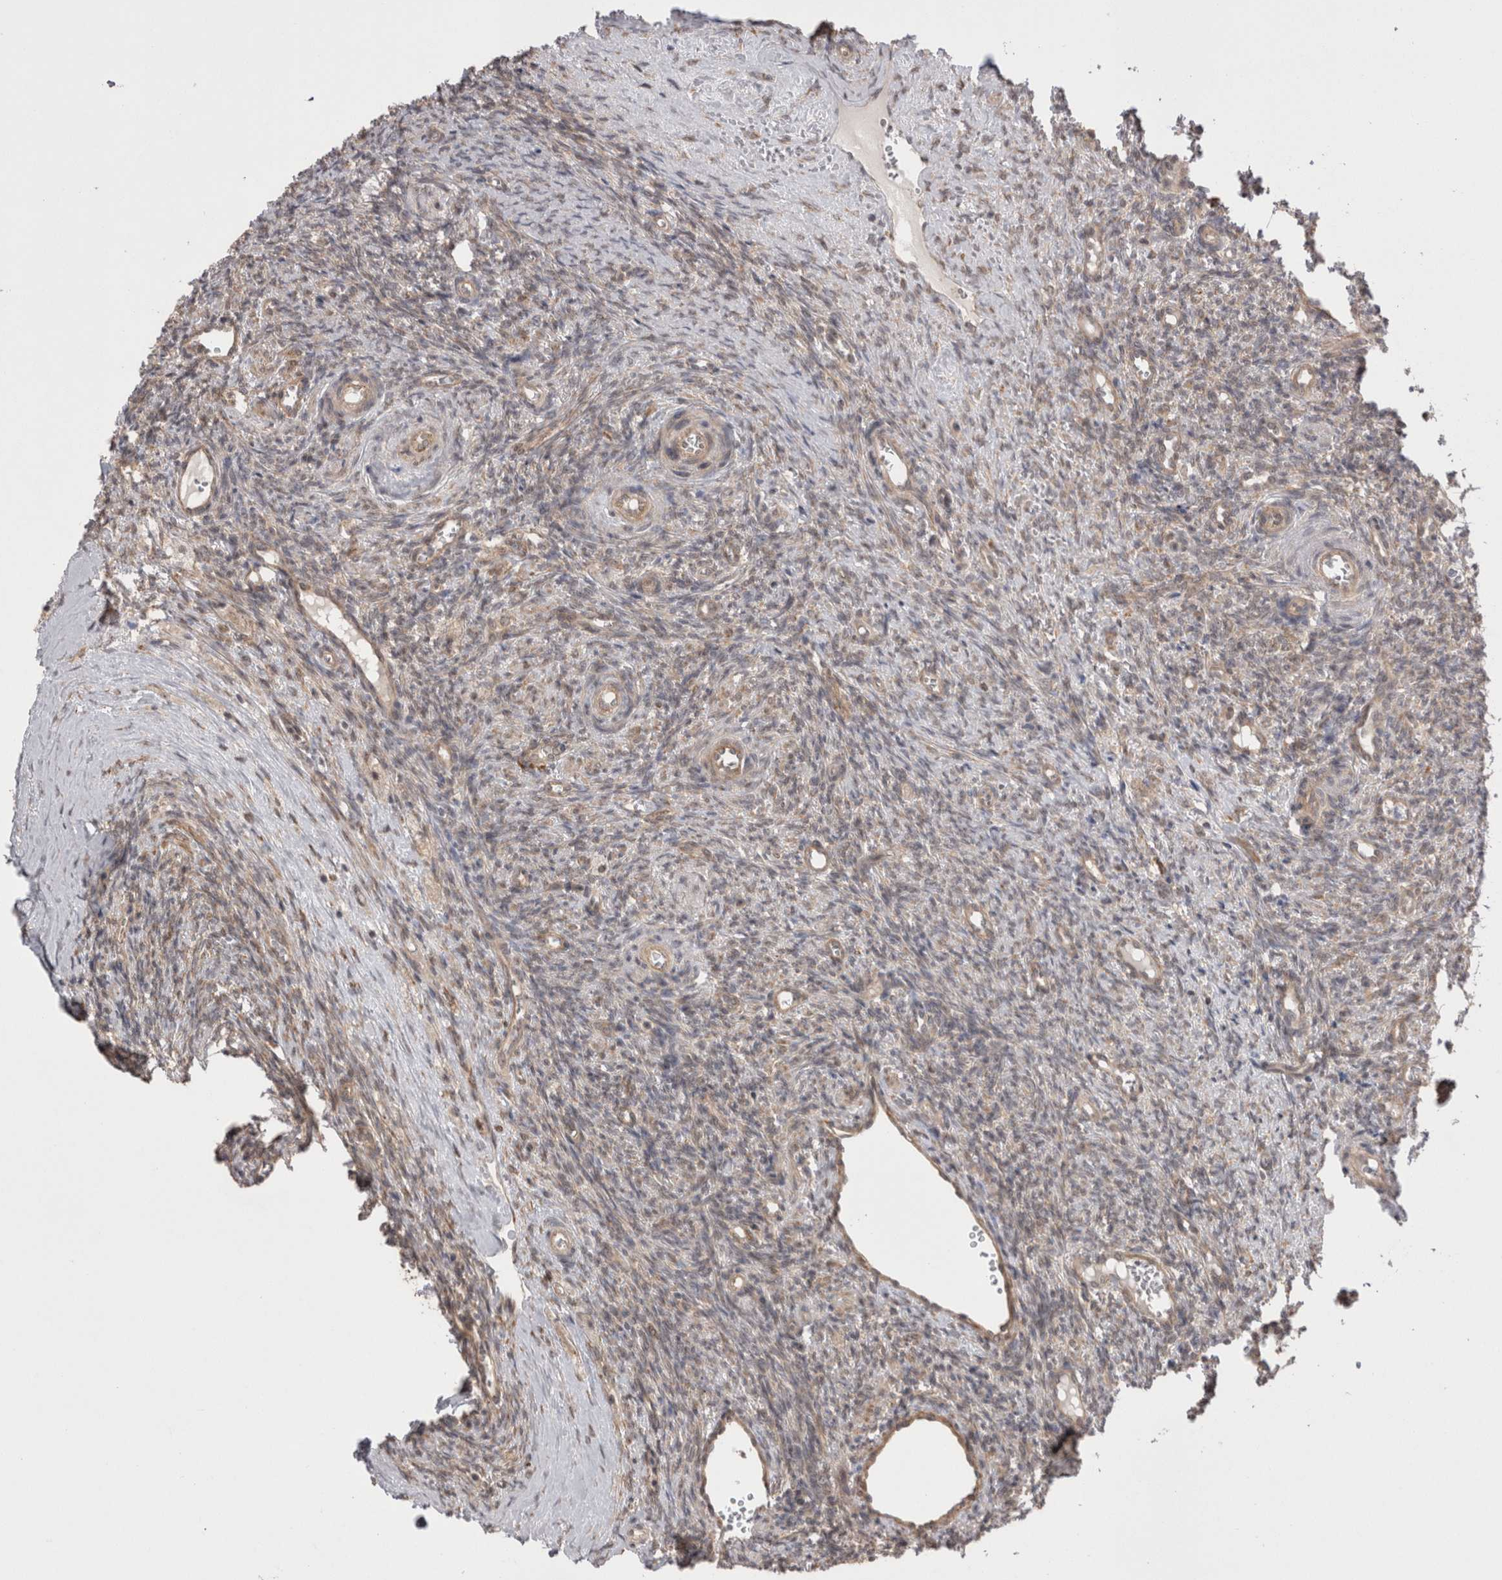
{"staining": {"intensity": "weak", "quantity": "25%-75%", "location": "cytoplasmic/membranous,nuclear"}, "tissue": "ovary", "cell_type": "Ovarian stroma cells", "image_type": "normal", "snomed": [{"axis": "morphology", "description": "Normal tissue, NOS"}, {"axis": "topography", "description": "Ovary"}], "caption": "An image of human ovary stained for a protein reveals weak cytoplasmic/membranous,nuclear brown staining in ovarian stroma cells. Using DAB (brown) and hematoxylin (blue) stains, captured at high magnification using brightfield microscopy.", "gene": "EXOSC4", "patient": {"sex": "female", "age": 41}}